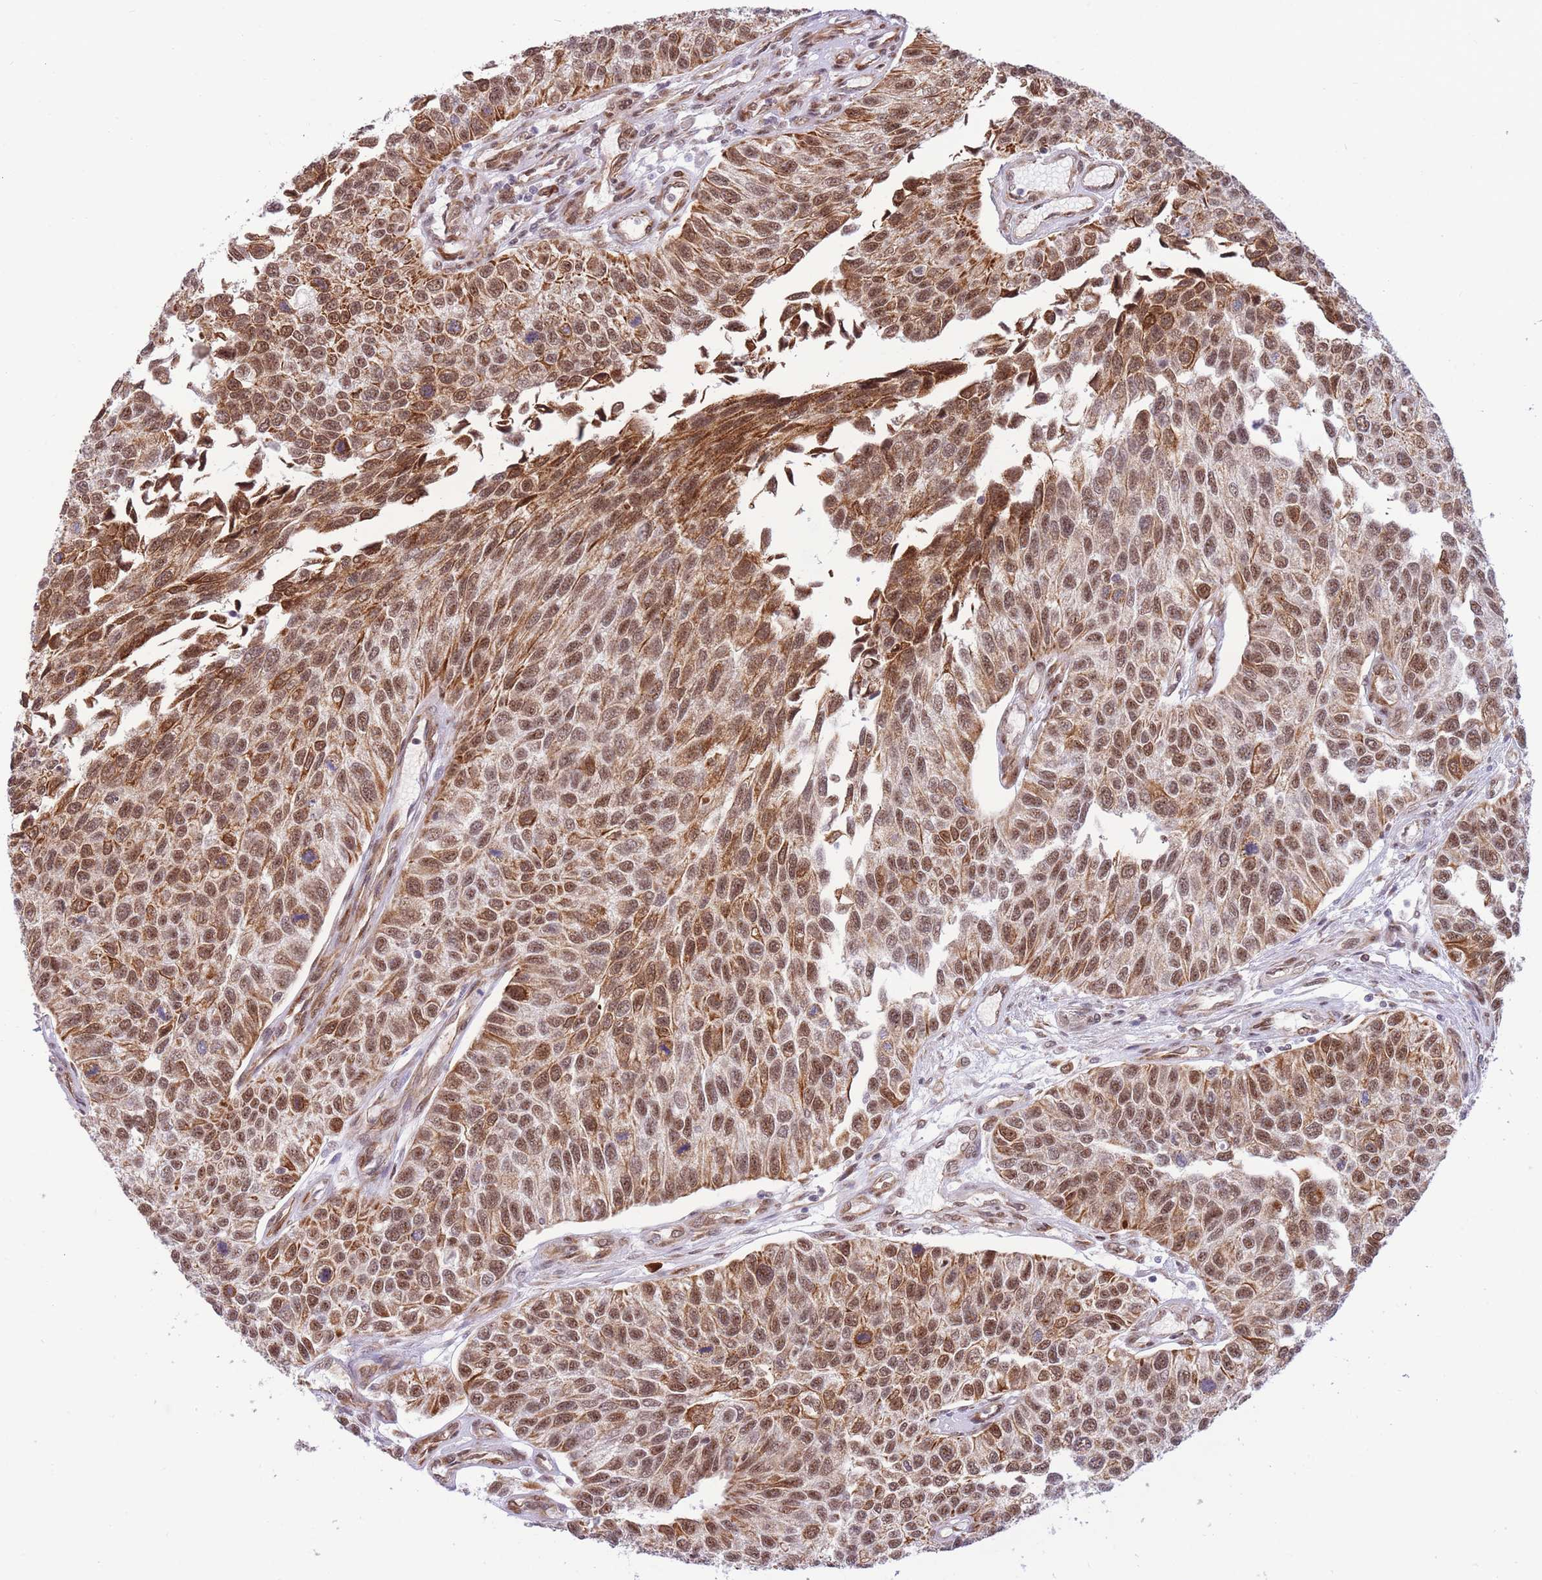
{"staining": {"intensity": "moderate", "quantity": ">75%", "location": "cytoplasmic/membranous,nuclear"}, "tissue": "urothelial cancer", "cell_type": "Tumor cells", "image_type": "cancer", "snomed": [{"axis": "morphology", "description": "Urothelial carcinoma, NOS"}, {"axis": "topography", "description": "Urinary bladder"}], "caption": "Brown immunohistochemical staining in human urothelial cancer shows moderate cytoplasmic/membranous and nuclear staining in about >75% of tumor cells. Using DAB (brown) and hematoxylin (blue) stains, captured at high magnification using brightfield microscopy.", "gene": "CYP2B6", "patient": {"sex": "male", "age": 55}}